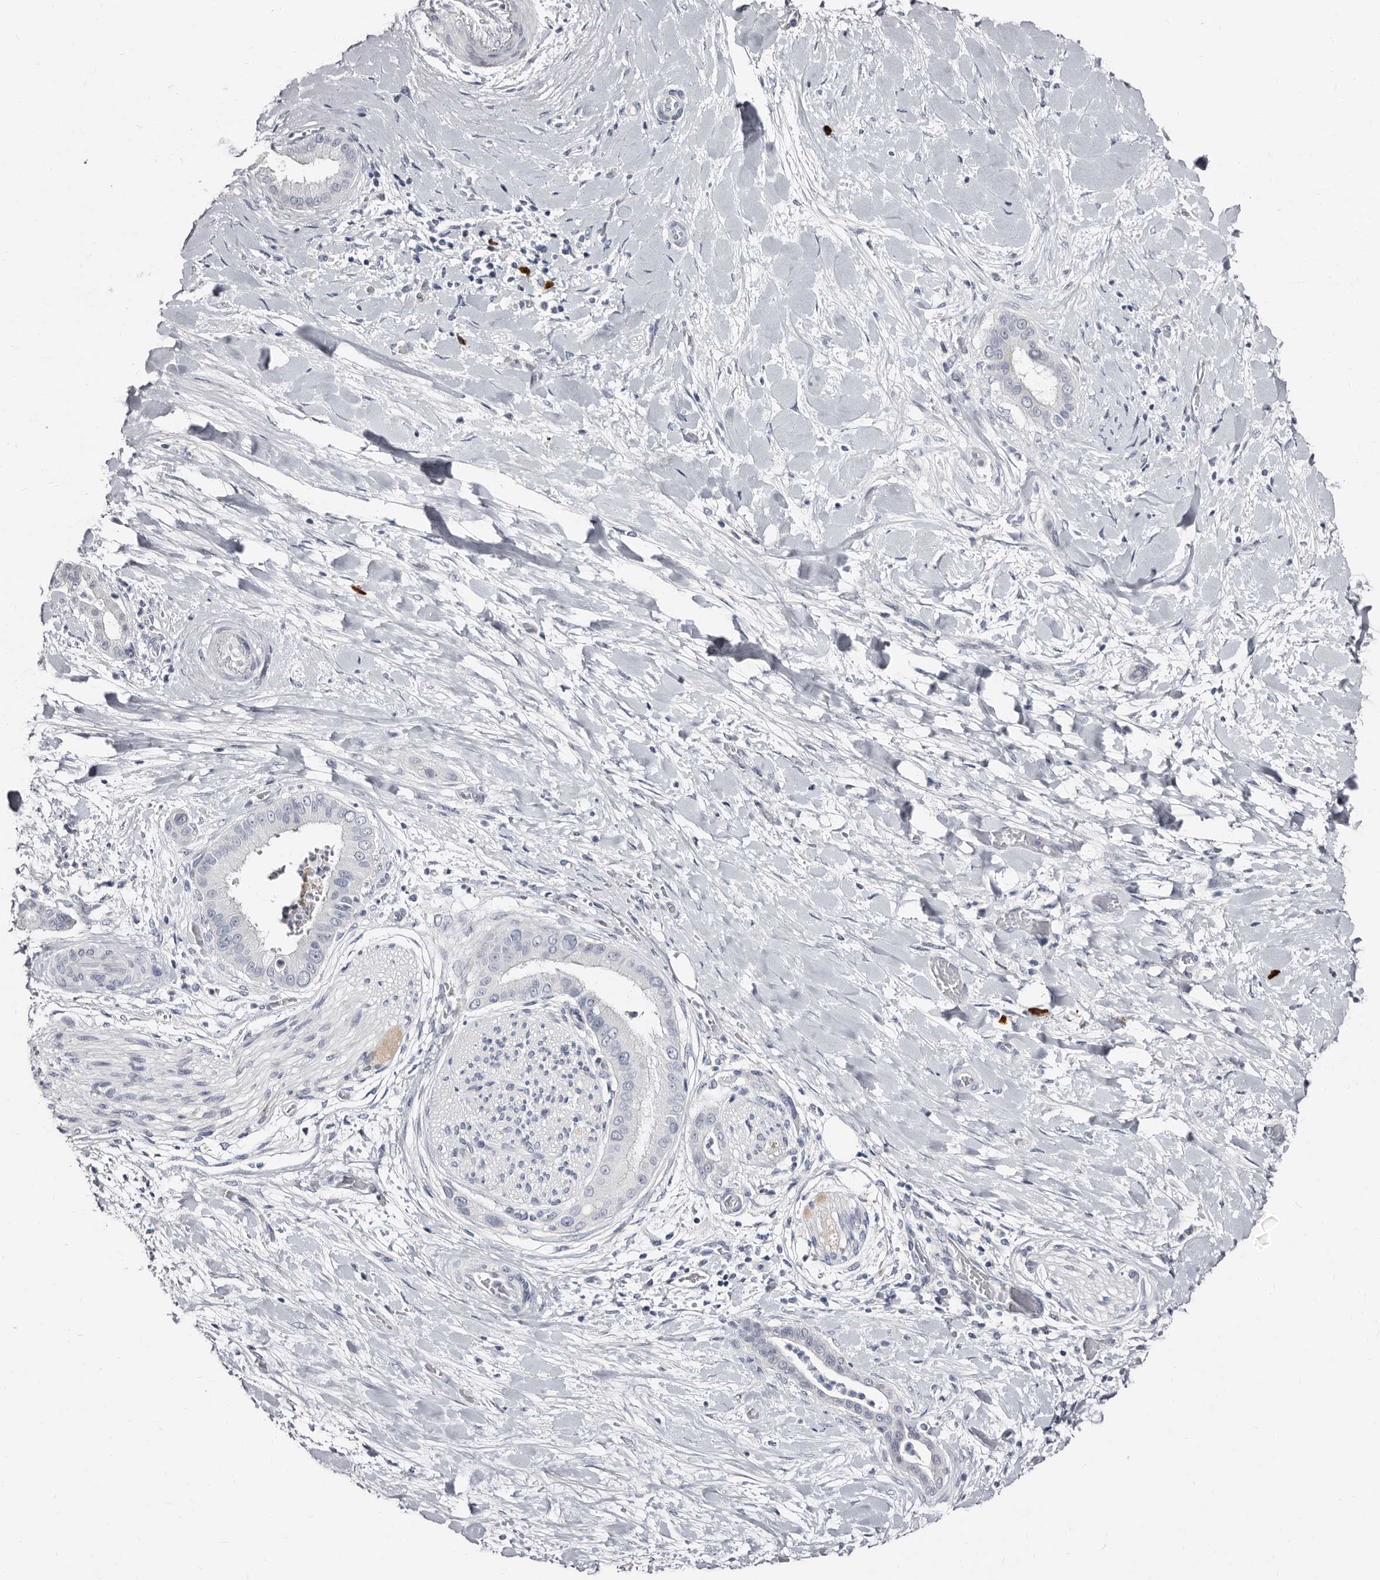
{"staining": {"intensity": "negative", "quantity": "none", "location": "none"}, "tissue": "liver cancer", "cell_type": "Tumor cells", "image_type": "cancer", "snomed": [{"axis": "morphology", "description": "Cholangiocarcinoma"}, {"axis": "topography", "description": "Liver"}], "caption": "Tumor cells show no significant protein staining in cholangiocarcinoma (liver). (DAB immunohistochemistry (IHC) with hematoxylin counter stain).", "gene": "TBC1D22B", "patient": {"sex": "female", "age": 54}}